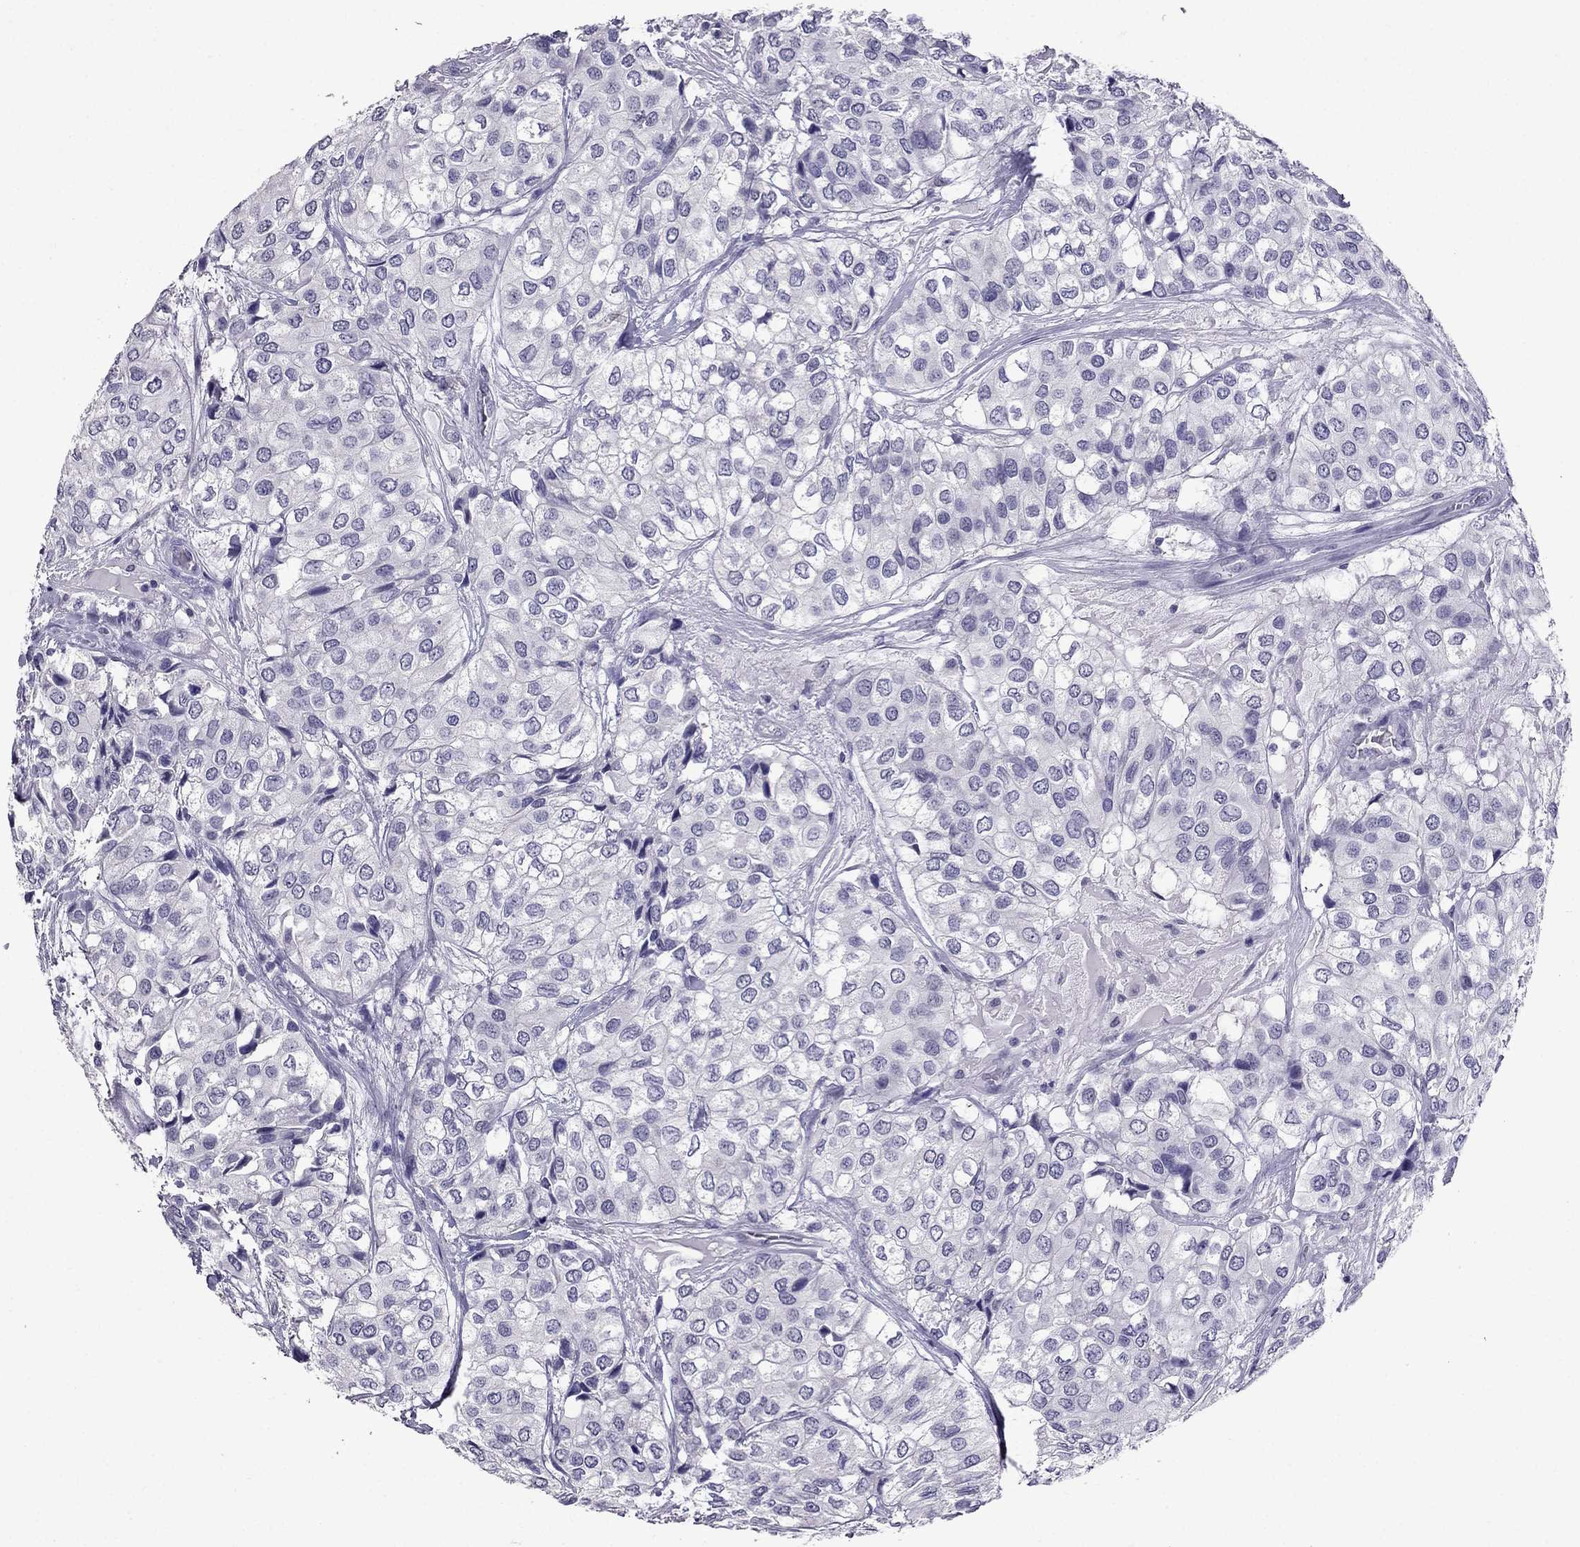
{"staining": {"intensity": "negative", "quantity": "none", "location": "none"}, "tissue": "urothelial cancer", "cell_type": "Tumor cells", "image_type": "cancer", "snomed": [{"axis": "morphology", "description": "Urothelial carcinoma, High grade"}, {"axis": "topography", "description": "Urinary bladder"}], "caption": "High-grade urothelial carcinoma was stained to show a protein in brown. There is no significant expression in tumor cells.", "gene": "OLFM4", "patient": {"sex": "male", "age": 73}}